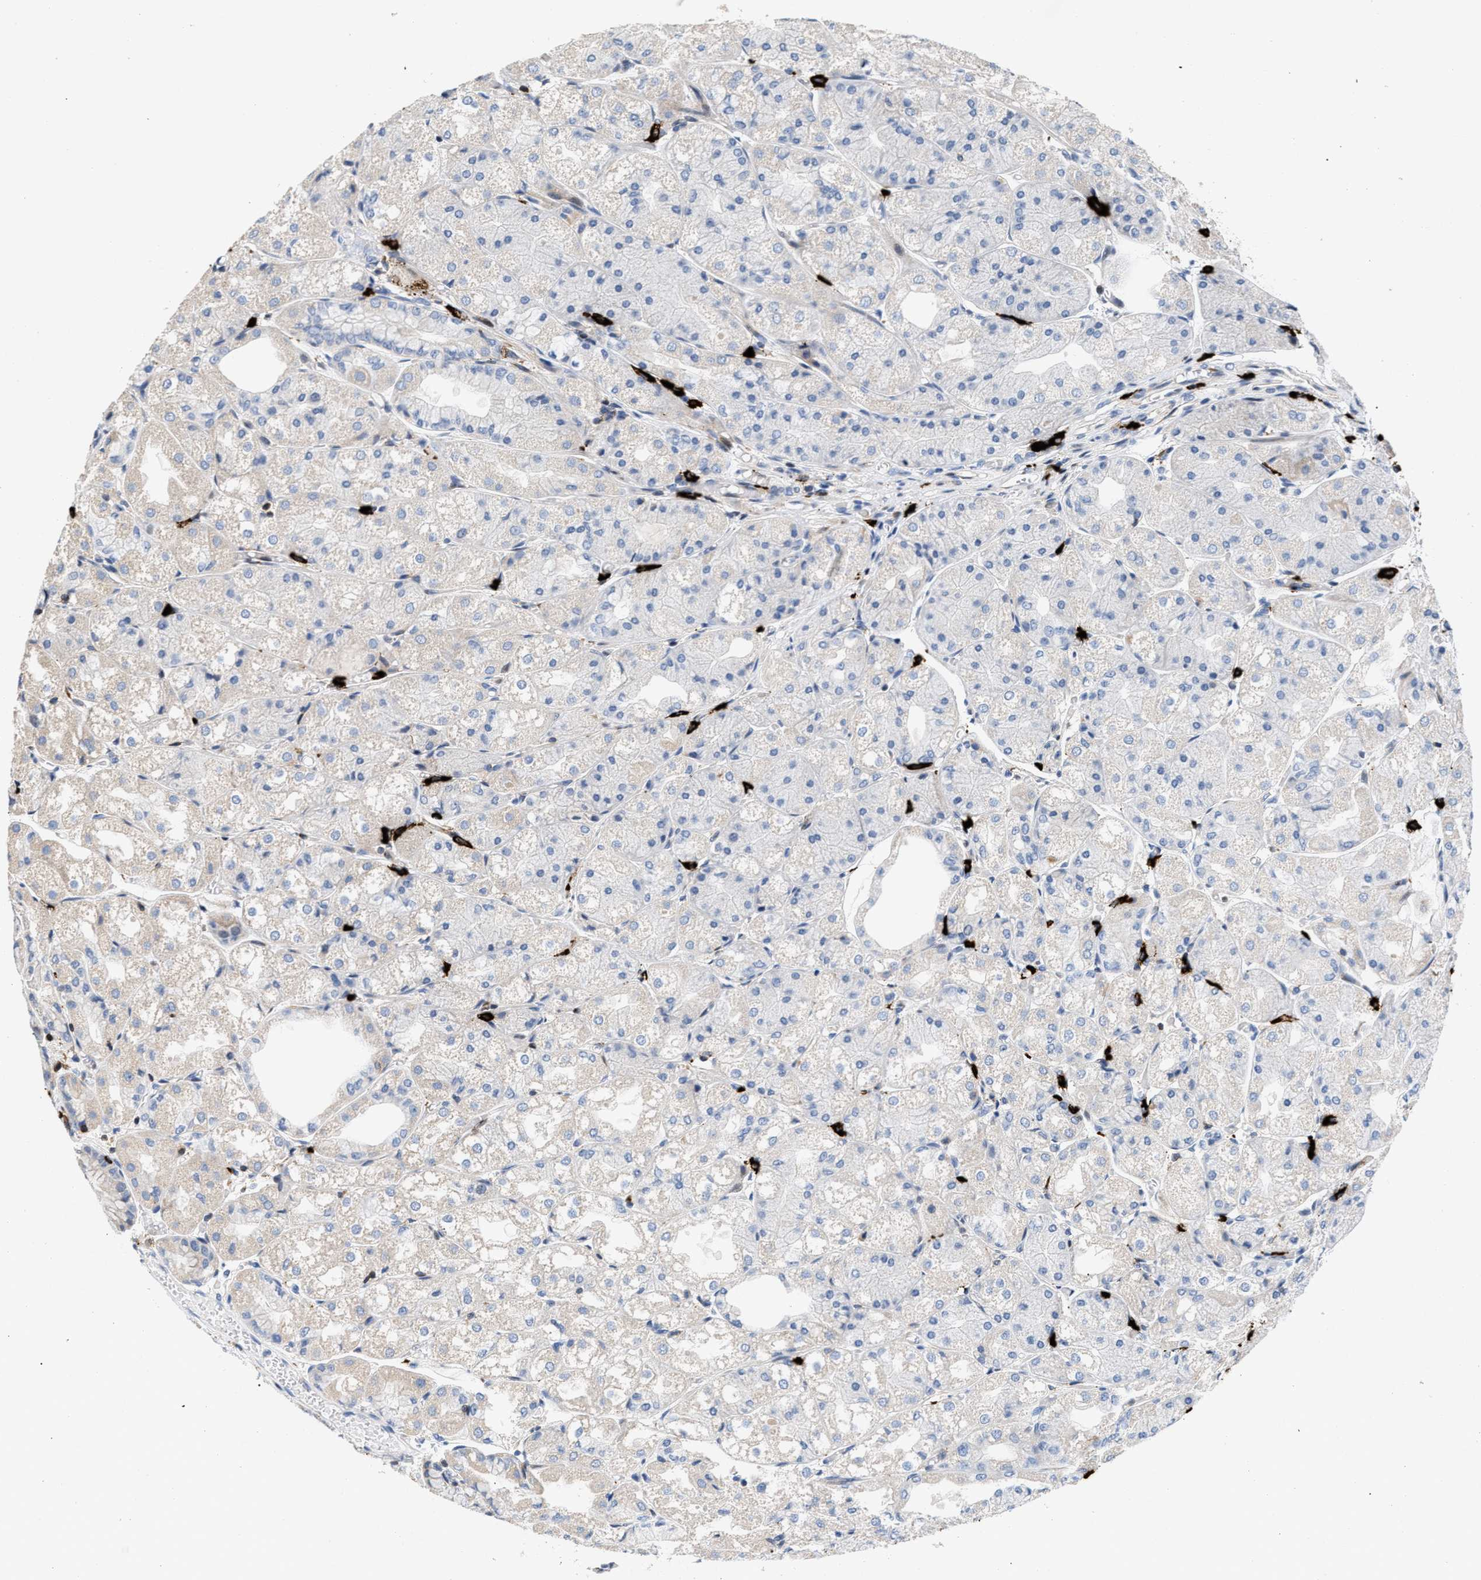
{"staining": {"intensity": "negative", "quantity": "none", "location": "none"}, "tissue": "stomach", "cell_type": "Glandular cells", "image_type": "normal", "snomed": [{"axis": "morphology", "description": "Normal tissue, NOS"}, {"axis": "topography", "description": "Stomach, upper"}], "caption": "Human stomach stained for a protein using immunohistochemistry displays no staining in glandular cells.", "gene": "ATP9A", "patient": {"sex": "male", "age": 72}}